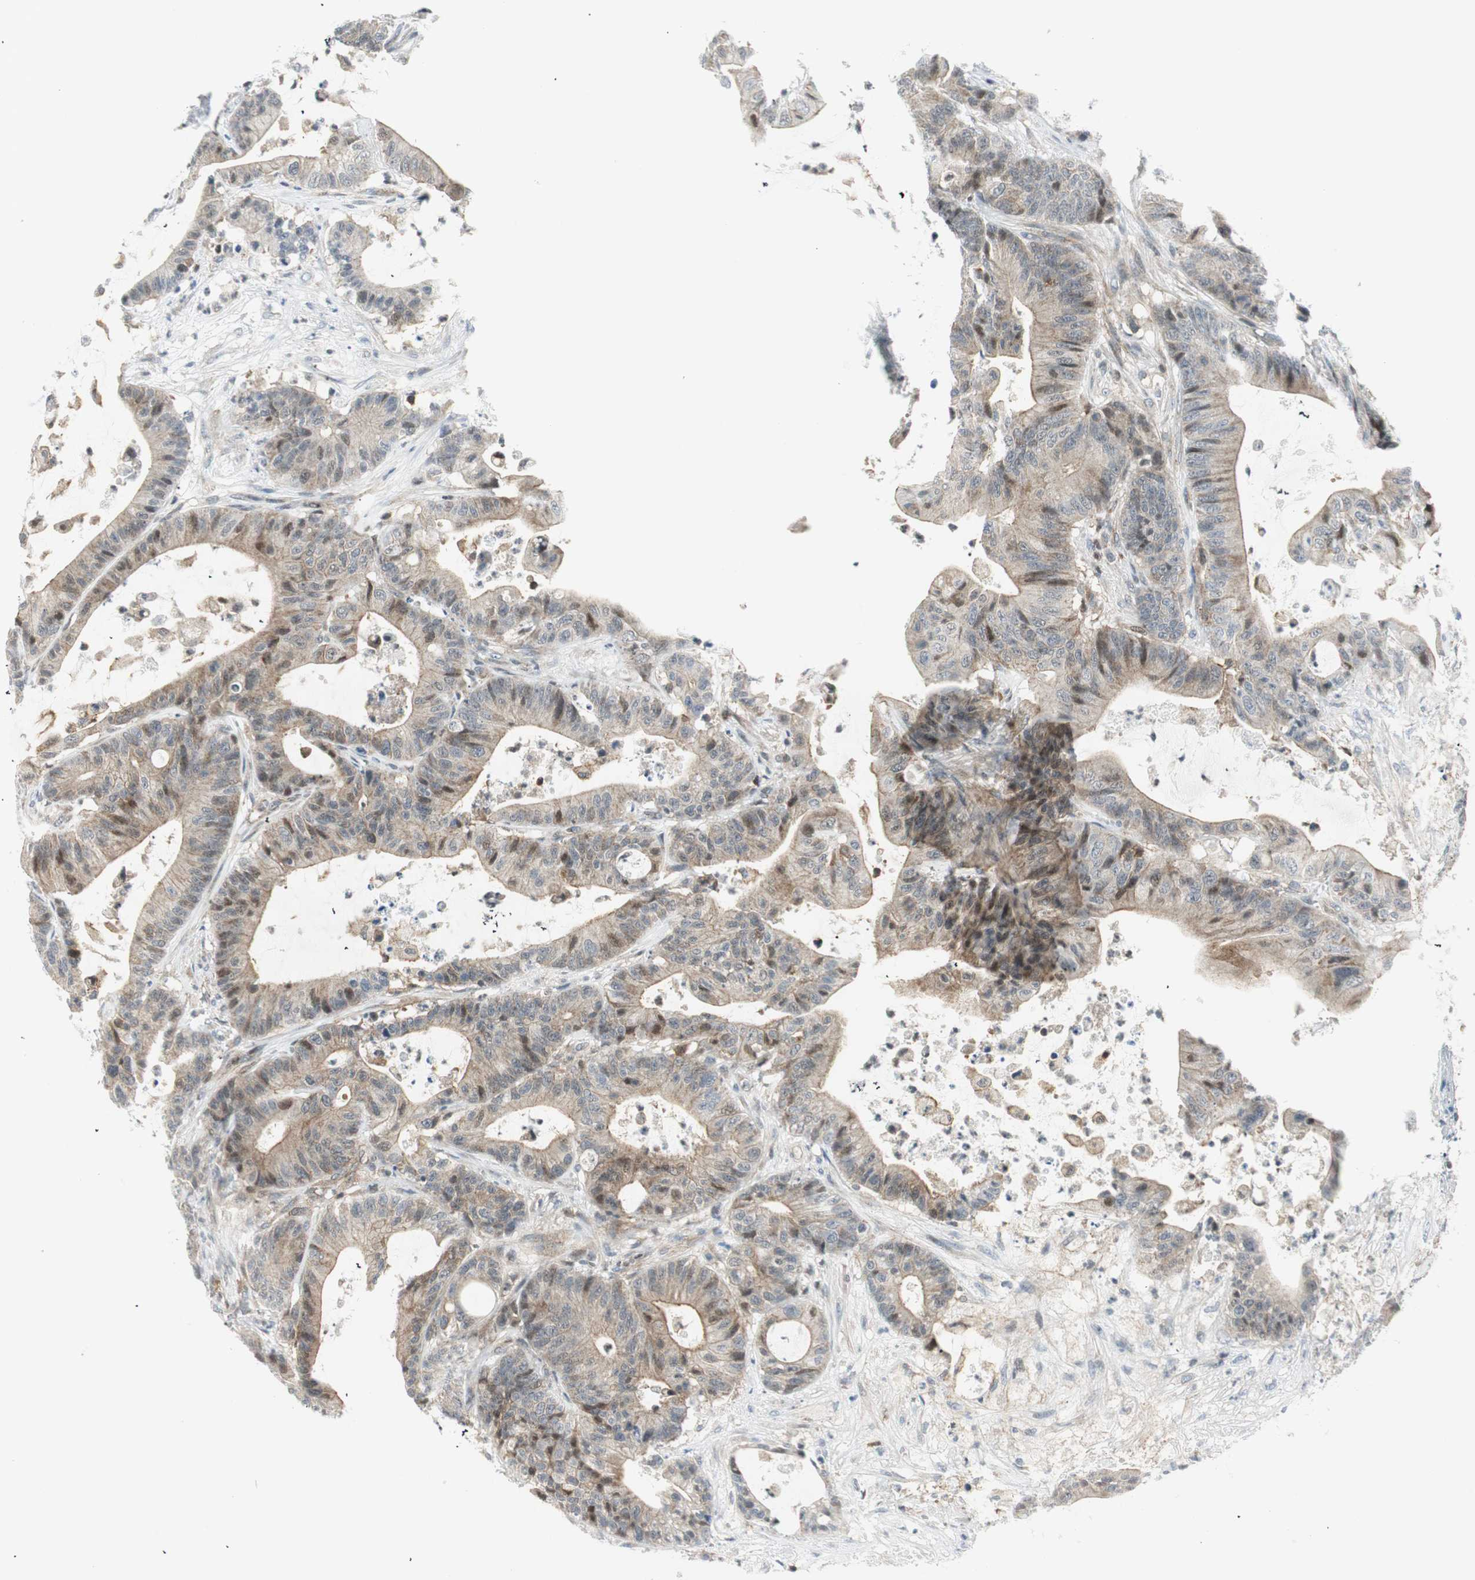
{"staining": {"intensity": "weak", "quantity": ">75%", "location": "cytoplasmic/membranous,nuclear"}, "tissue": "colorectal cancer", "cell_type": "Tumor cells", "image_type": "cancer", "snomed": [{"axis": "morphology", "description": "Adenocarcinoma, NOS"}, {"axis": "topography", "description": "Colon"}], "caption": "Brown immunohistochemical staining in colorectal cancer (adenocarcinoma) reveals weak cytoplasmic/membranous and nuclear positivity in about >75% of tumor cells.", "gene": "PPP1CA", "patient": {"sex": "female", "age": 84}}